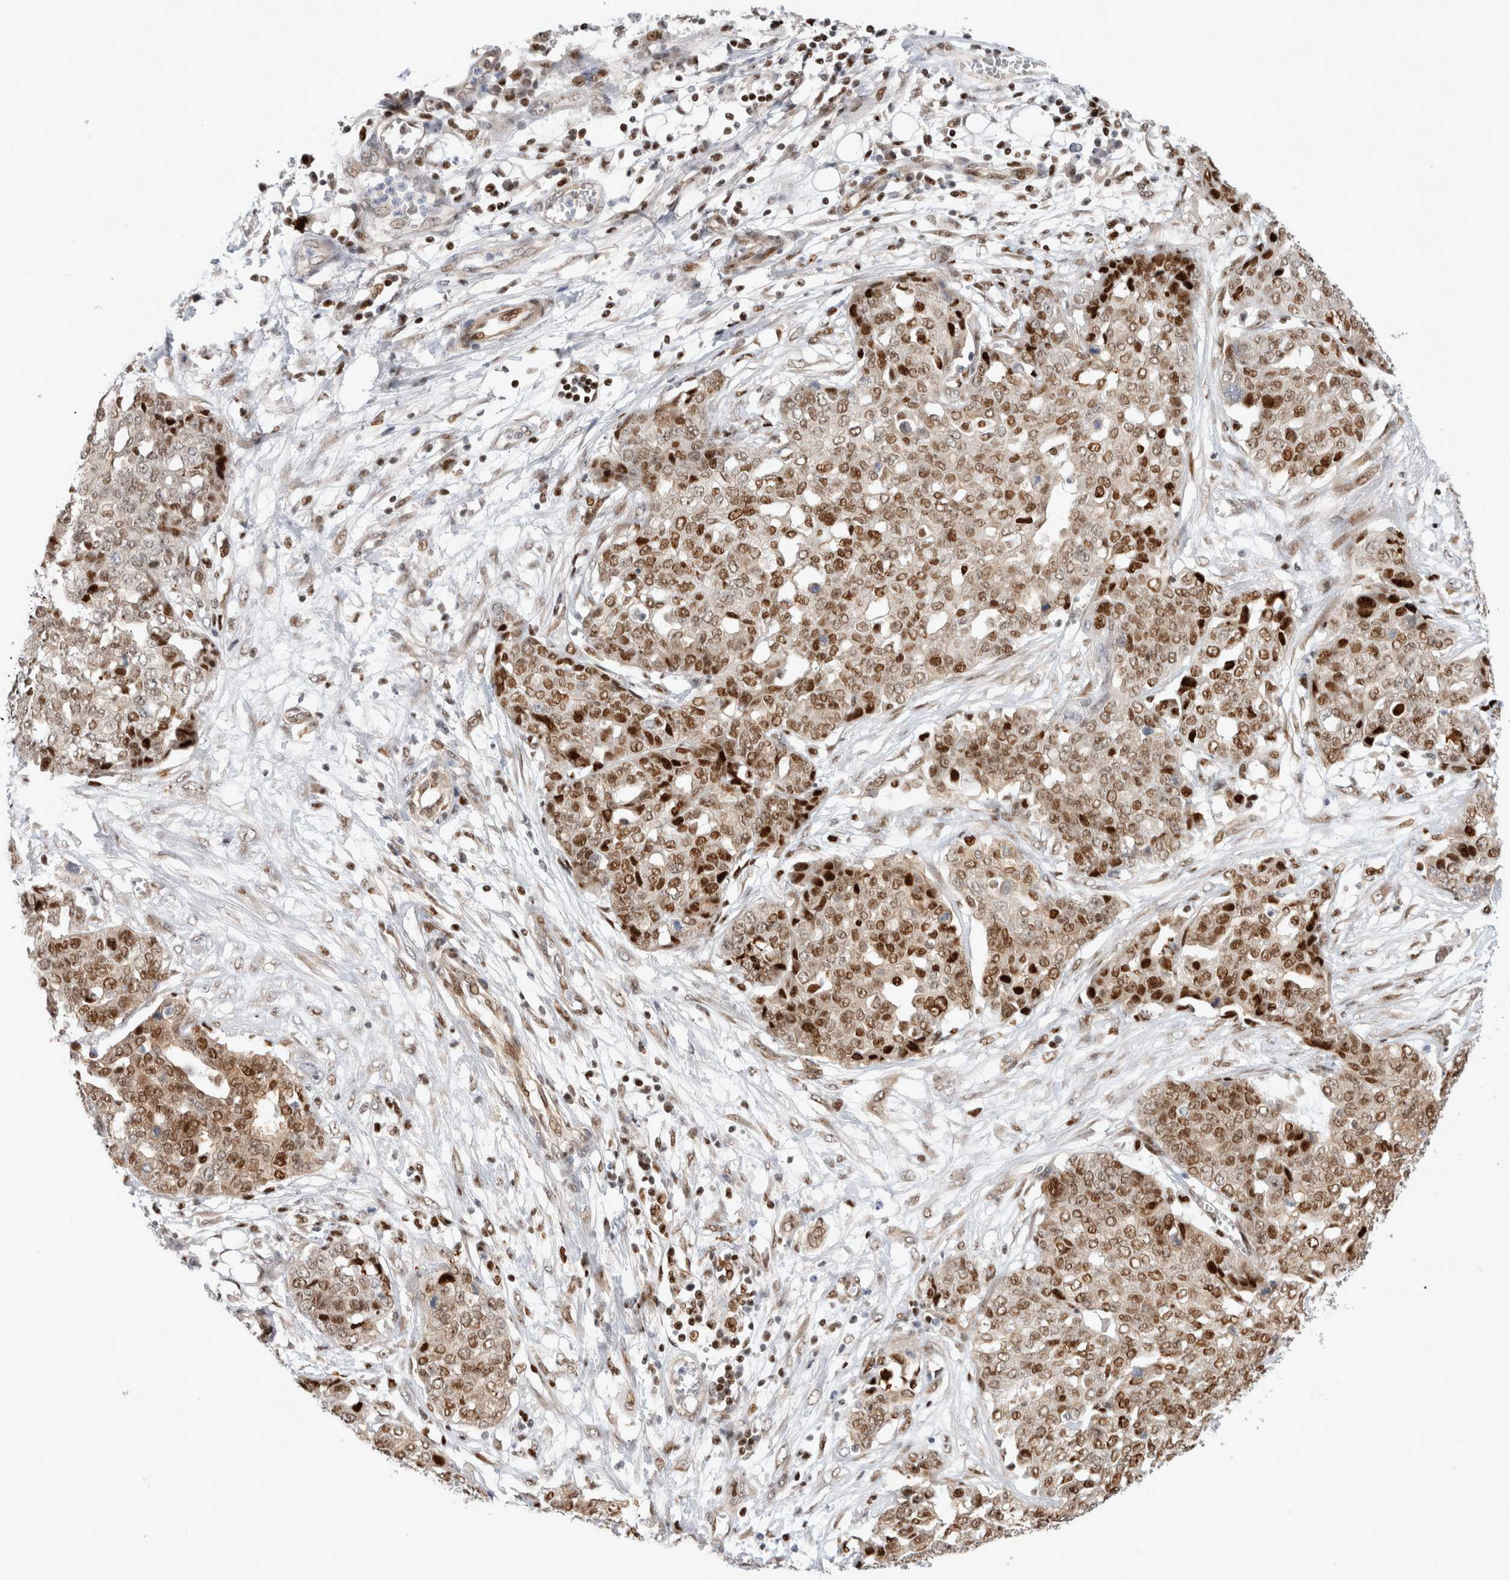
{"staining": {"intensity": "moderate", "quantity": ">75%", "location": "nuclear"}, "tissue": "ovarian cancer", "cell_type": "Tumor cells", "image_type": "cancer", "snomed": [{"axis": "morphology", "description": "Cystadenocarcinoma, serous, NOS"}, {"axis": "topography", "description": "Soft tissue"}, {"axis": "topography", "description": "Ovary"}], "caption": "Immunohistochemical staining of ovarian cancer exhibits medium levels of moderate nuclear protein expression in about >75% of tumor cells. (DAB = brown stain, brightfield microscopy at high magnification).", "gene": "TCF4", "patient": {"sex": "female", "age": 57}}